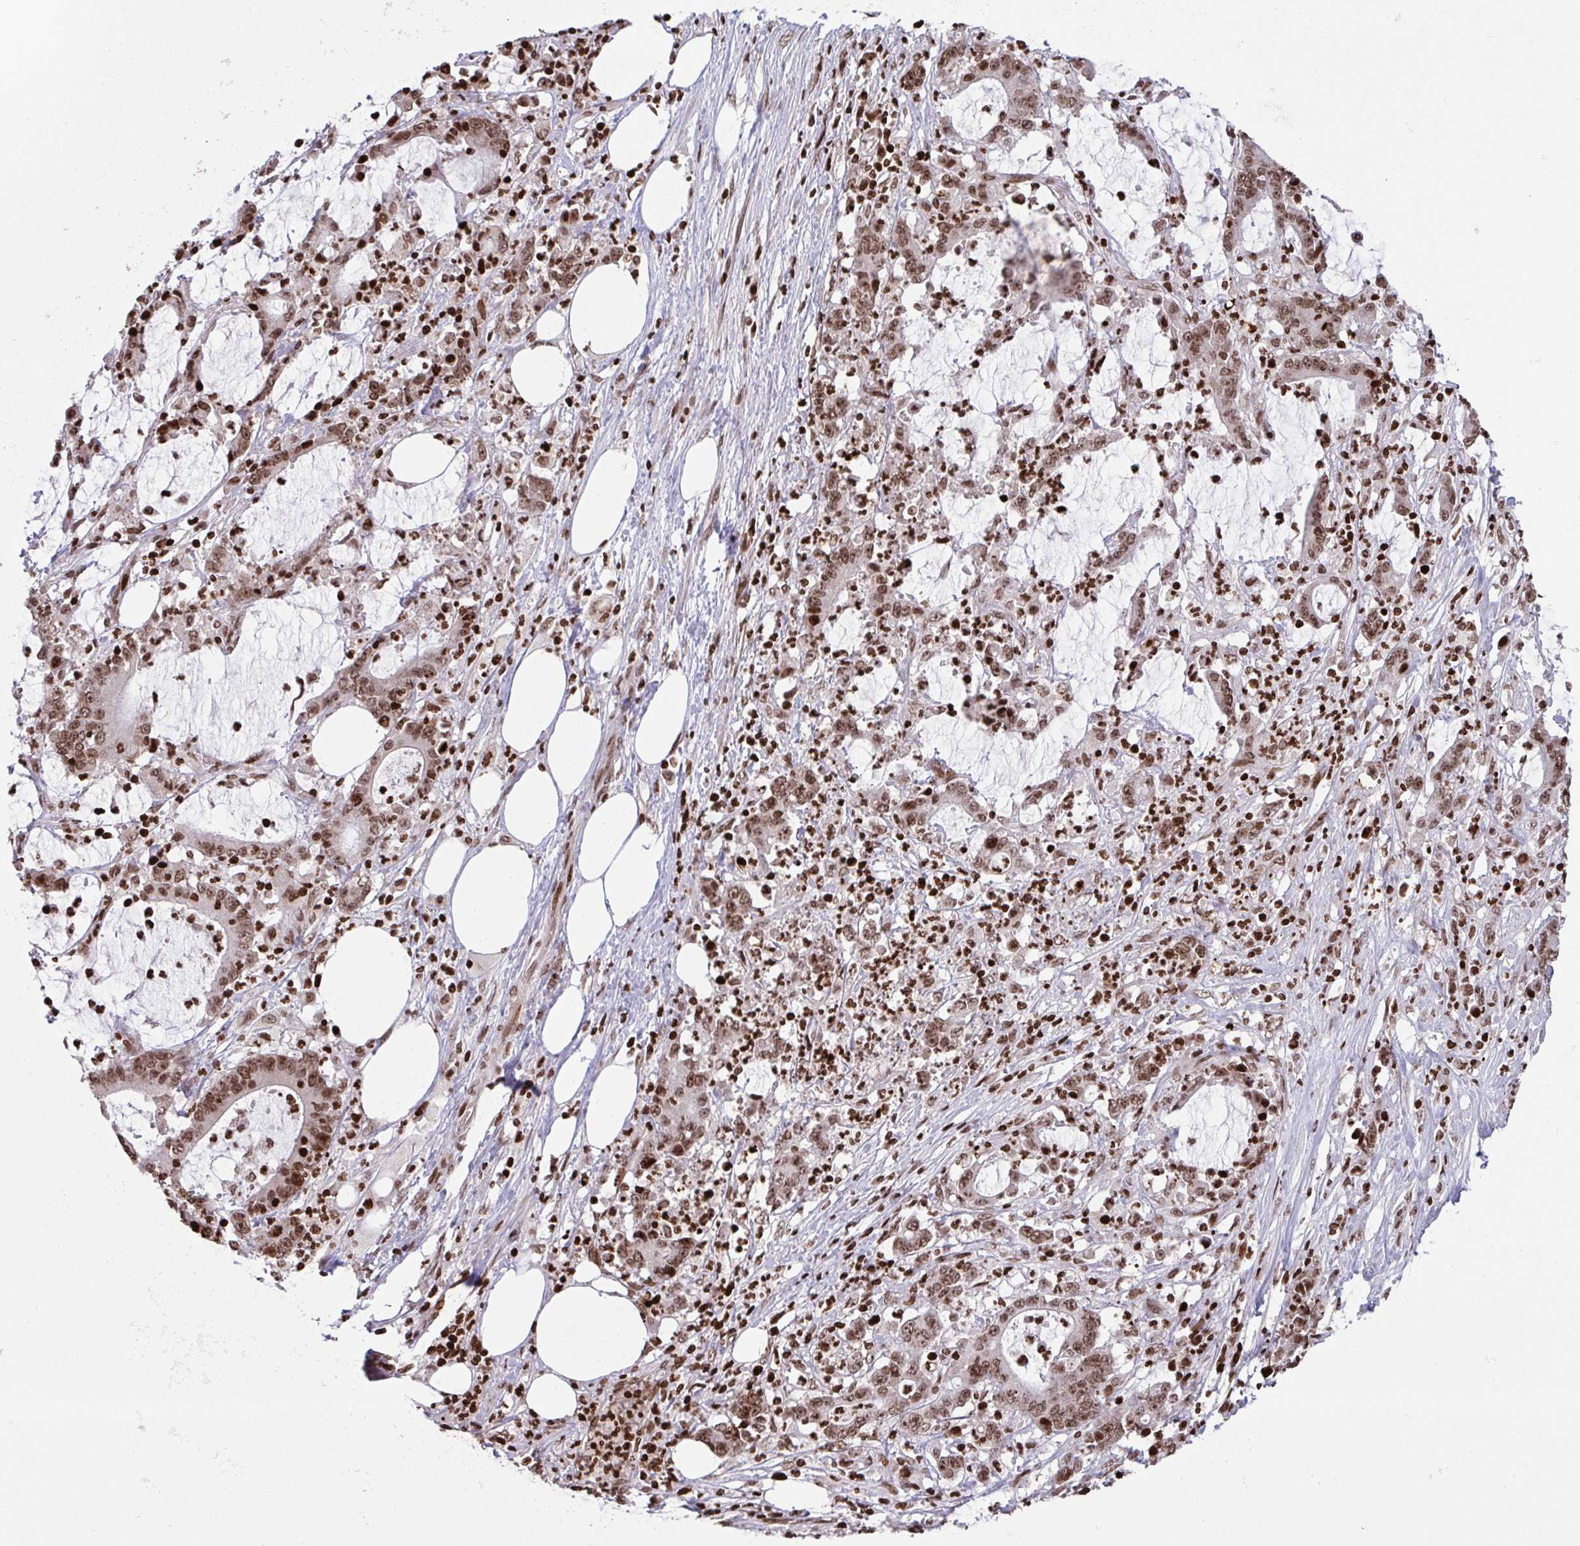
{"staining": {"intensity": "moderate", "quantity": ">75%", "location": "nuclear"}, "tissue": "stomach cancer", "cell_type": "Tumor cells", "image_type": "cancer", "snomed": [{"axis": "morphology", "description": "Adenocarcinoma, NOS"}, {"axis": "topography", "description": "Stomach, upper"}], "caption": "This photomicrograph shows stomach cancer (adenocarcinoma) stained with IHC to label a protein in brown. The nuclear of tumor cells show moderate positivity for the protein. Nuclei are counter-stained blue.", "gene": "NIP7", "patient": {"sex": "male", "age": 68}}